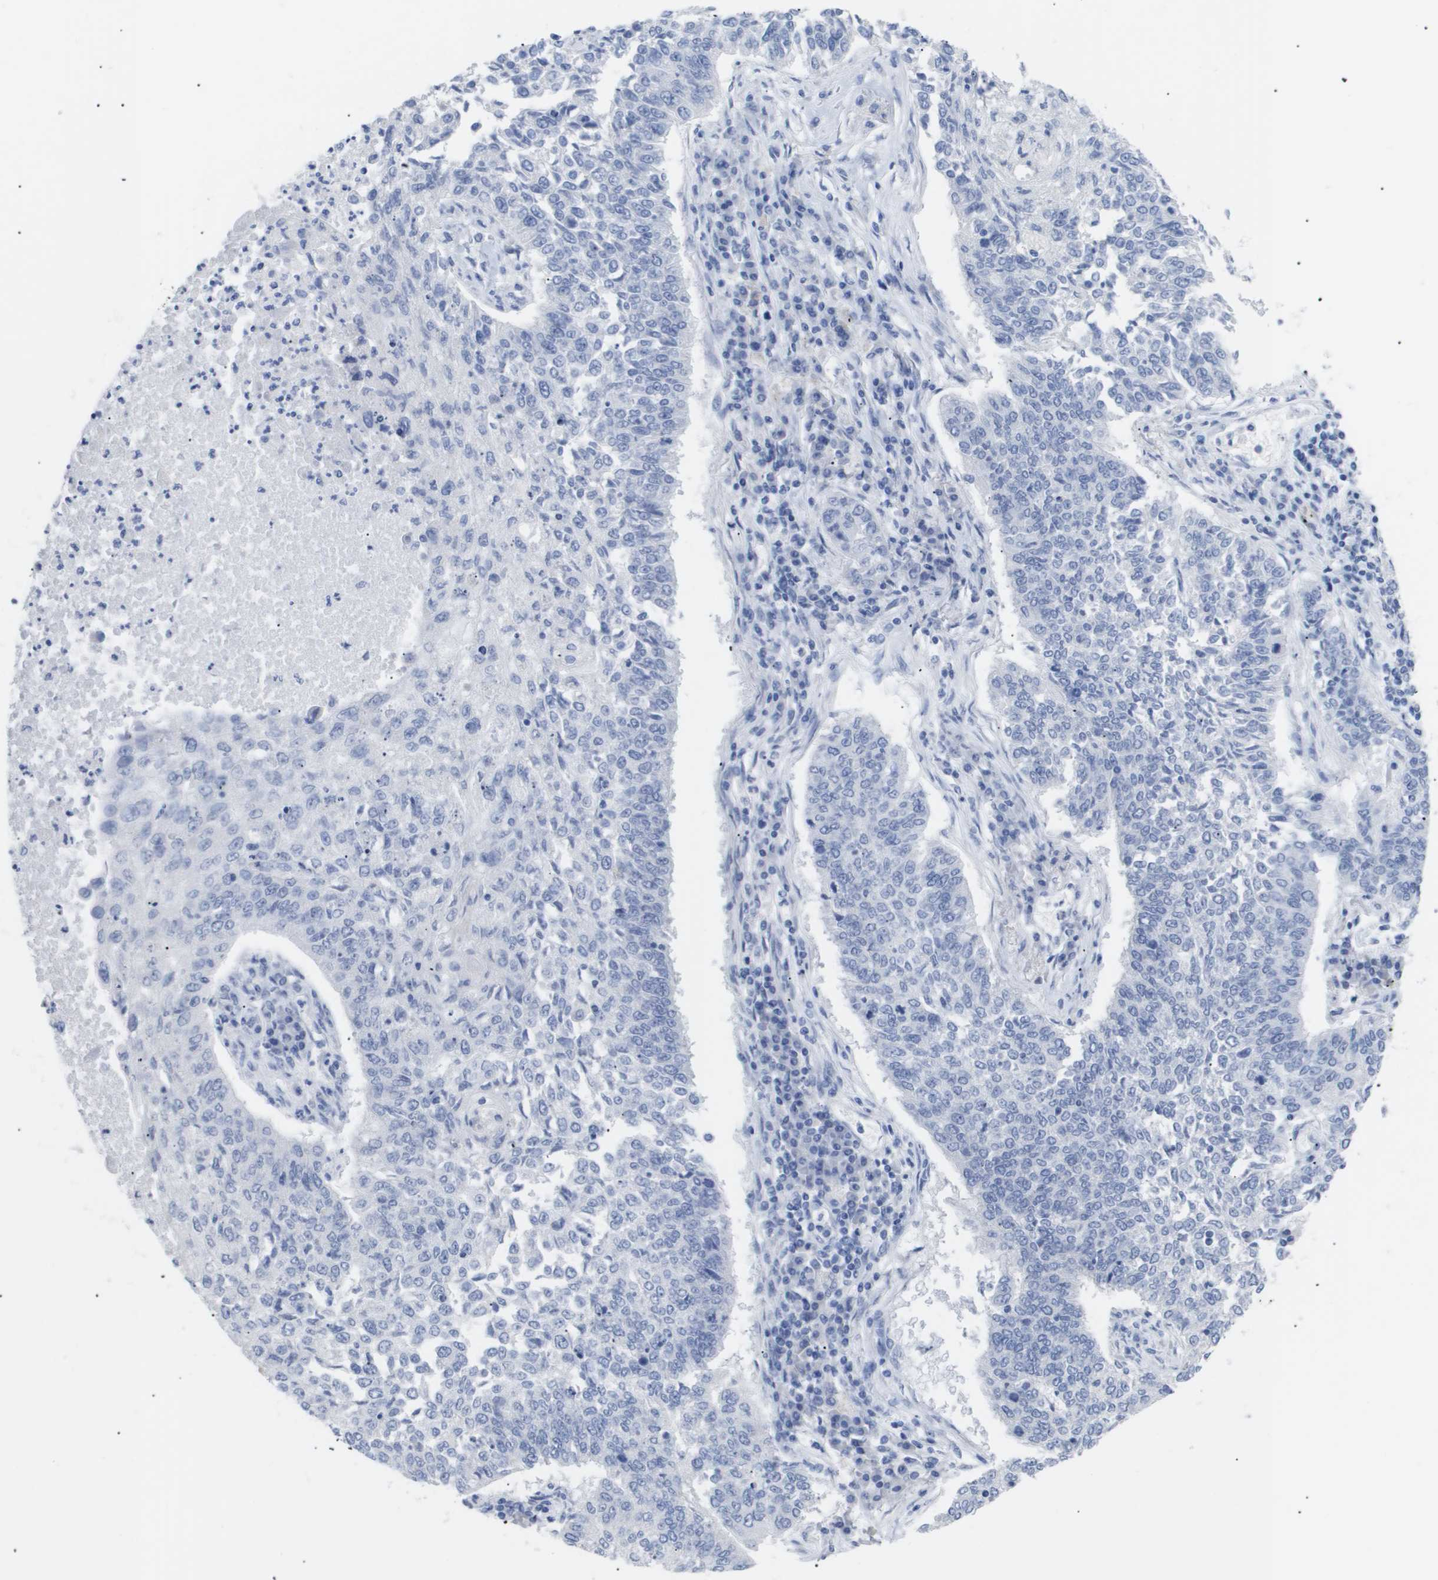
{"staining": {"intensity": "negative", "quantity": "none", "location": "none"}, "tissue": "lung cancer", "cell_type": "Tumor cells", "image_type": "cancer", "snomed": [{"axis": "morphology", "description": "Normal tissue, NOS"}, {"axis": "morphology", "description": "Squamous cell carcinoma, NOS"}, {"axis": "topography", "description": "Cartilage tissue"}, {"axis": "topography", "description": "Bronchus"}, {"axis": "topography", "description": "Lung"}], "caption": "Image shows no protein expression in tumor cells of squamous cell carcinoma (lung) tissue.", "gene": "CAV3", "patient": {"sex": "female", "age": 49}}